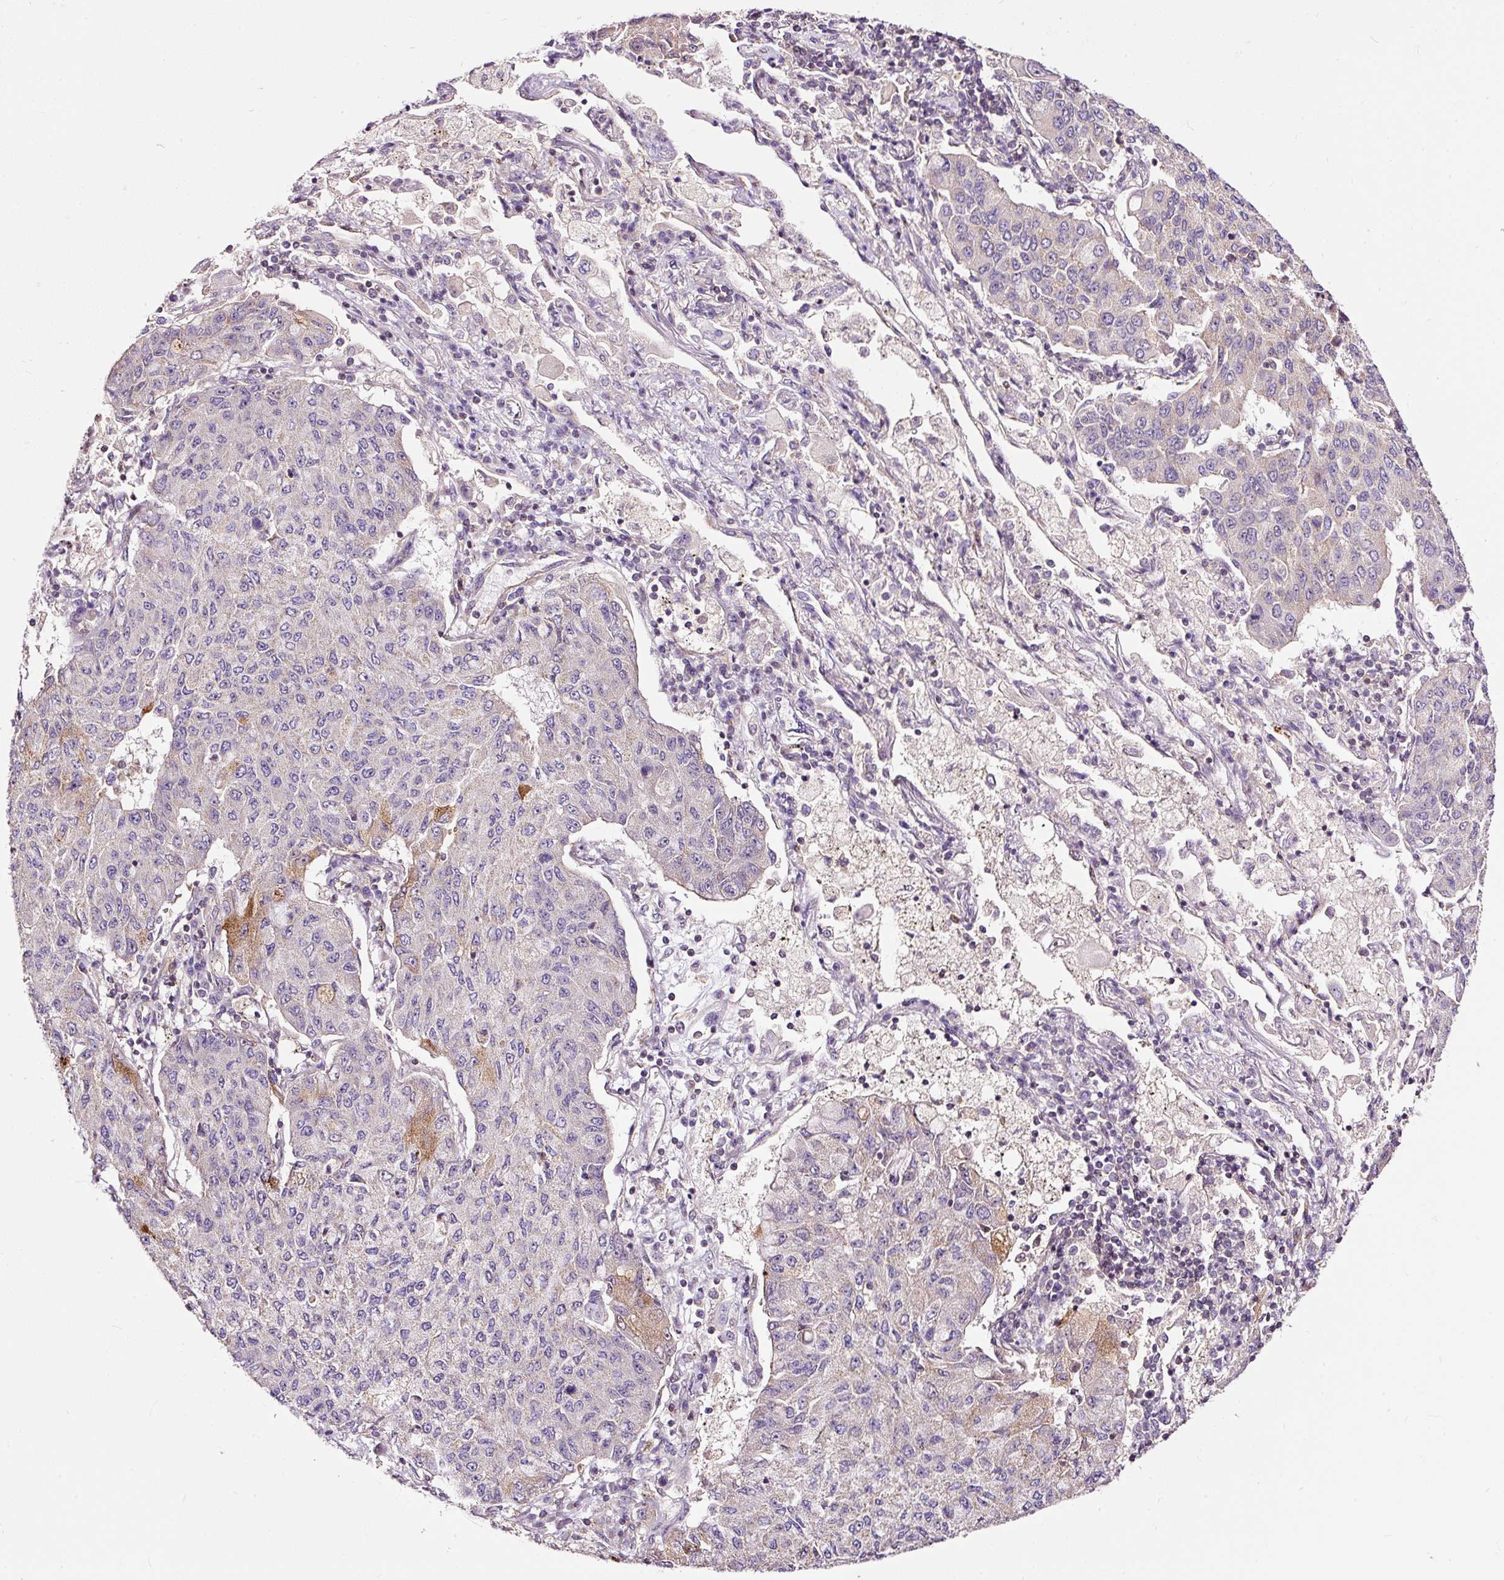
{"staining": {"intensity": "moderate", "quantity": "<25%", "location": "cytoplasmic/membranous"}, "tissue": "lung cancer", "cell_type": "Tumor cells", "image_type": "cancer", "snomed": [{"axis": "morphology", "description": "Squamous cell carcinoma, NOS"}, {"axis": "topography", "description": "Lung"}], "caption": "Brown immunohistochemical staining in lung squamous cell carcinoma reveals moderate cytoplasmic/membranous expression in approximately <25% of tumor cells. The staining was performed using DAB (3,3'-diaminobenzidine), with brown indicating positive protein expression. Nuclei are stained blue with hematoxylin.", "gene": "BOLA3", "patient": {"sex": "male", "age": 74}}